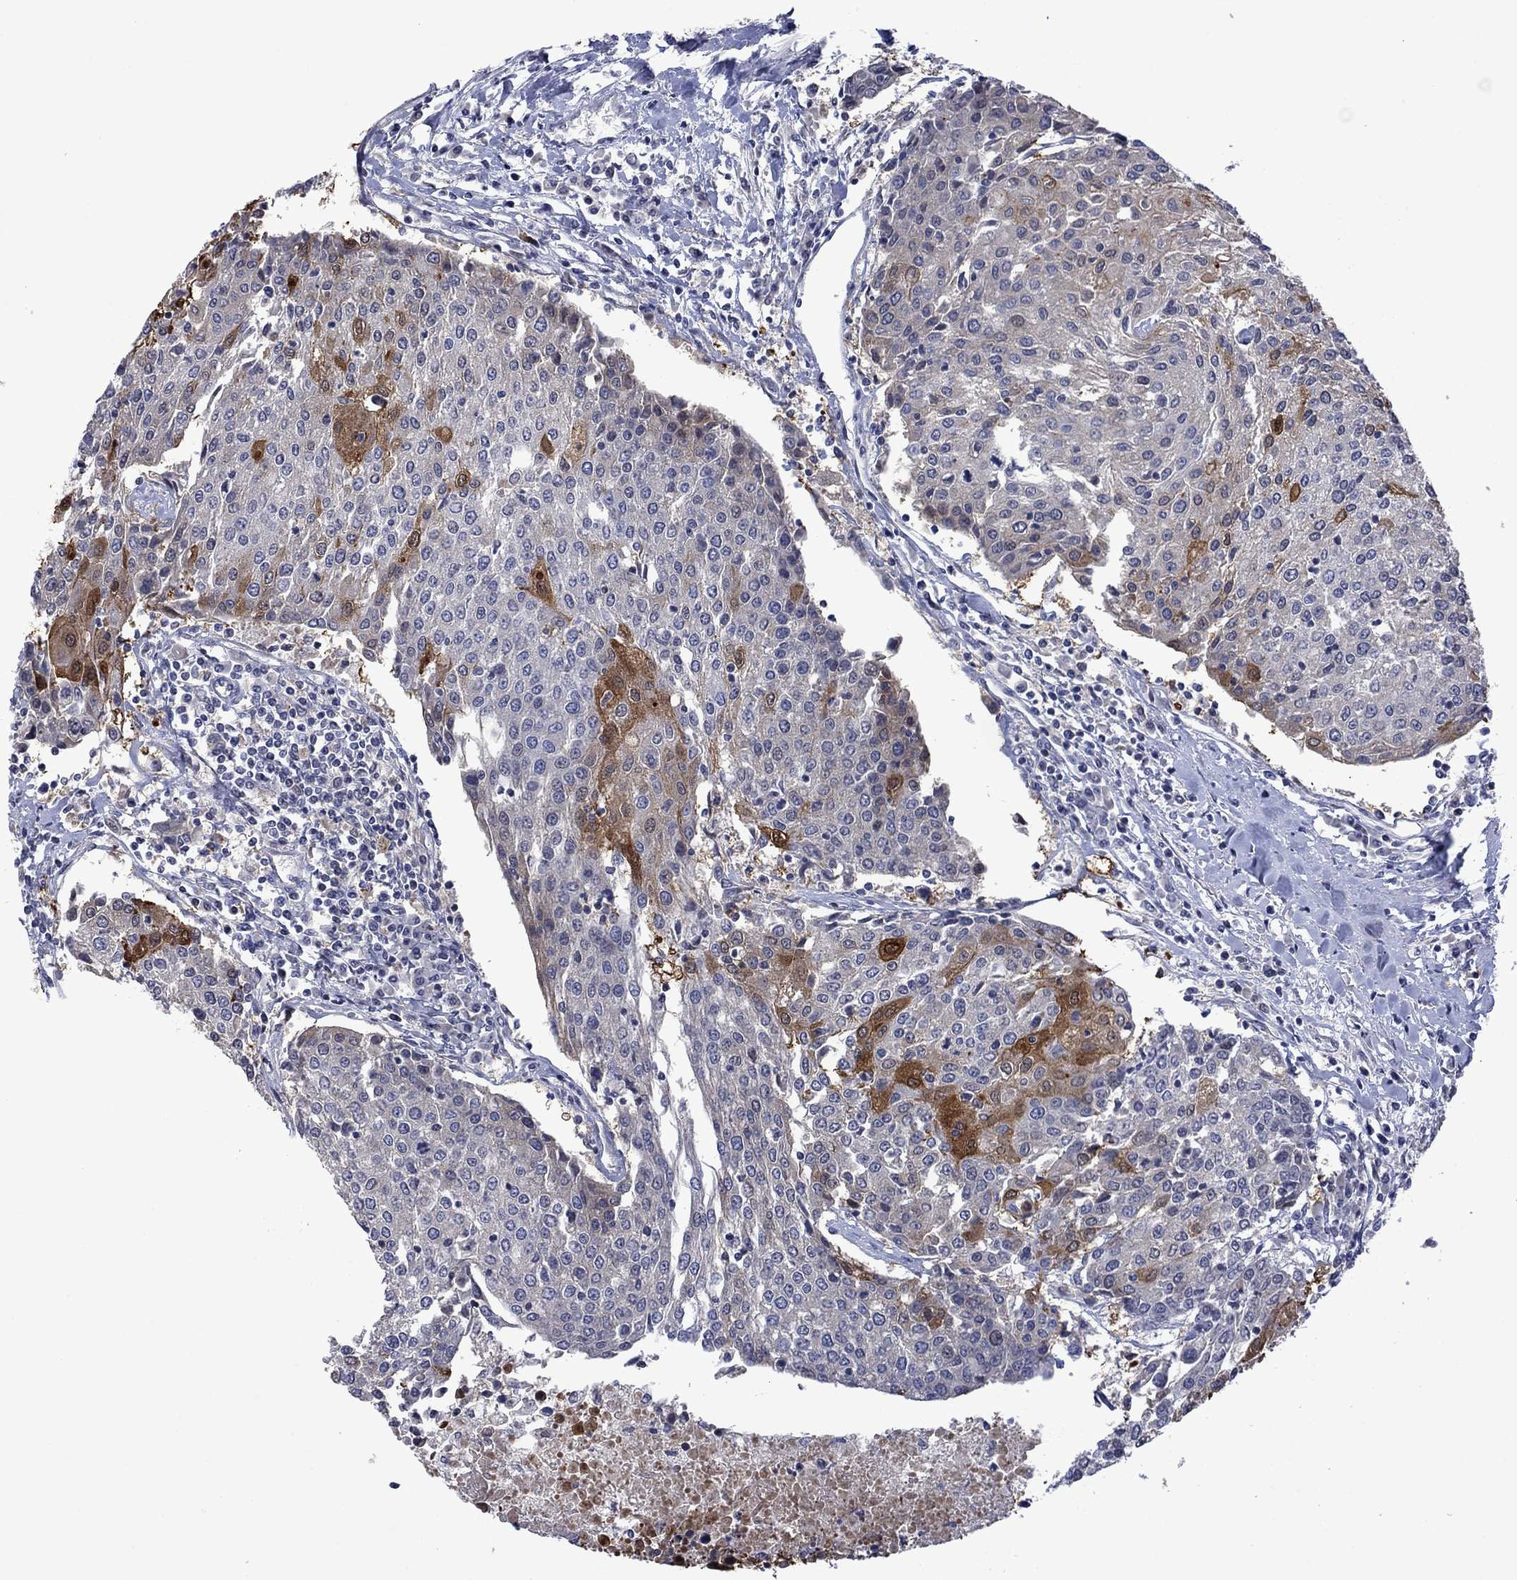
{"staining": {"intensity": "moderate", "quantity": "<25%", "location": "cytoplasmic/membranous"}, "tissue": "urothelial cancer", "cell_type": "Tumor cells", "image_type": "cancer", "snomed": [{"axis": "morphology", "description": "Urothelial carcinoma, High grade"}, {"axis": "topography", "description": "Urinary bladder"}], "caption": "Urothelial cancer was stained to show a protein in brown. There is low levels of moderate cytoplasmic/membranous positivity in approximately <25% of tumor cells.", "gene": "AGL", "patient": {"sex": "female", "age": 85}}